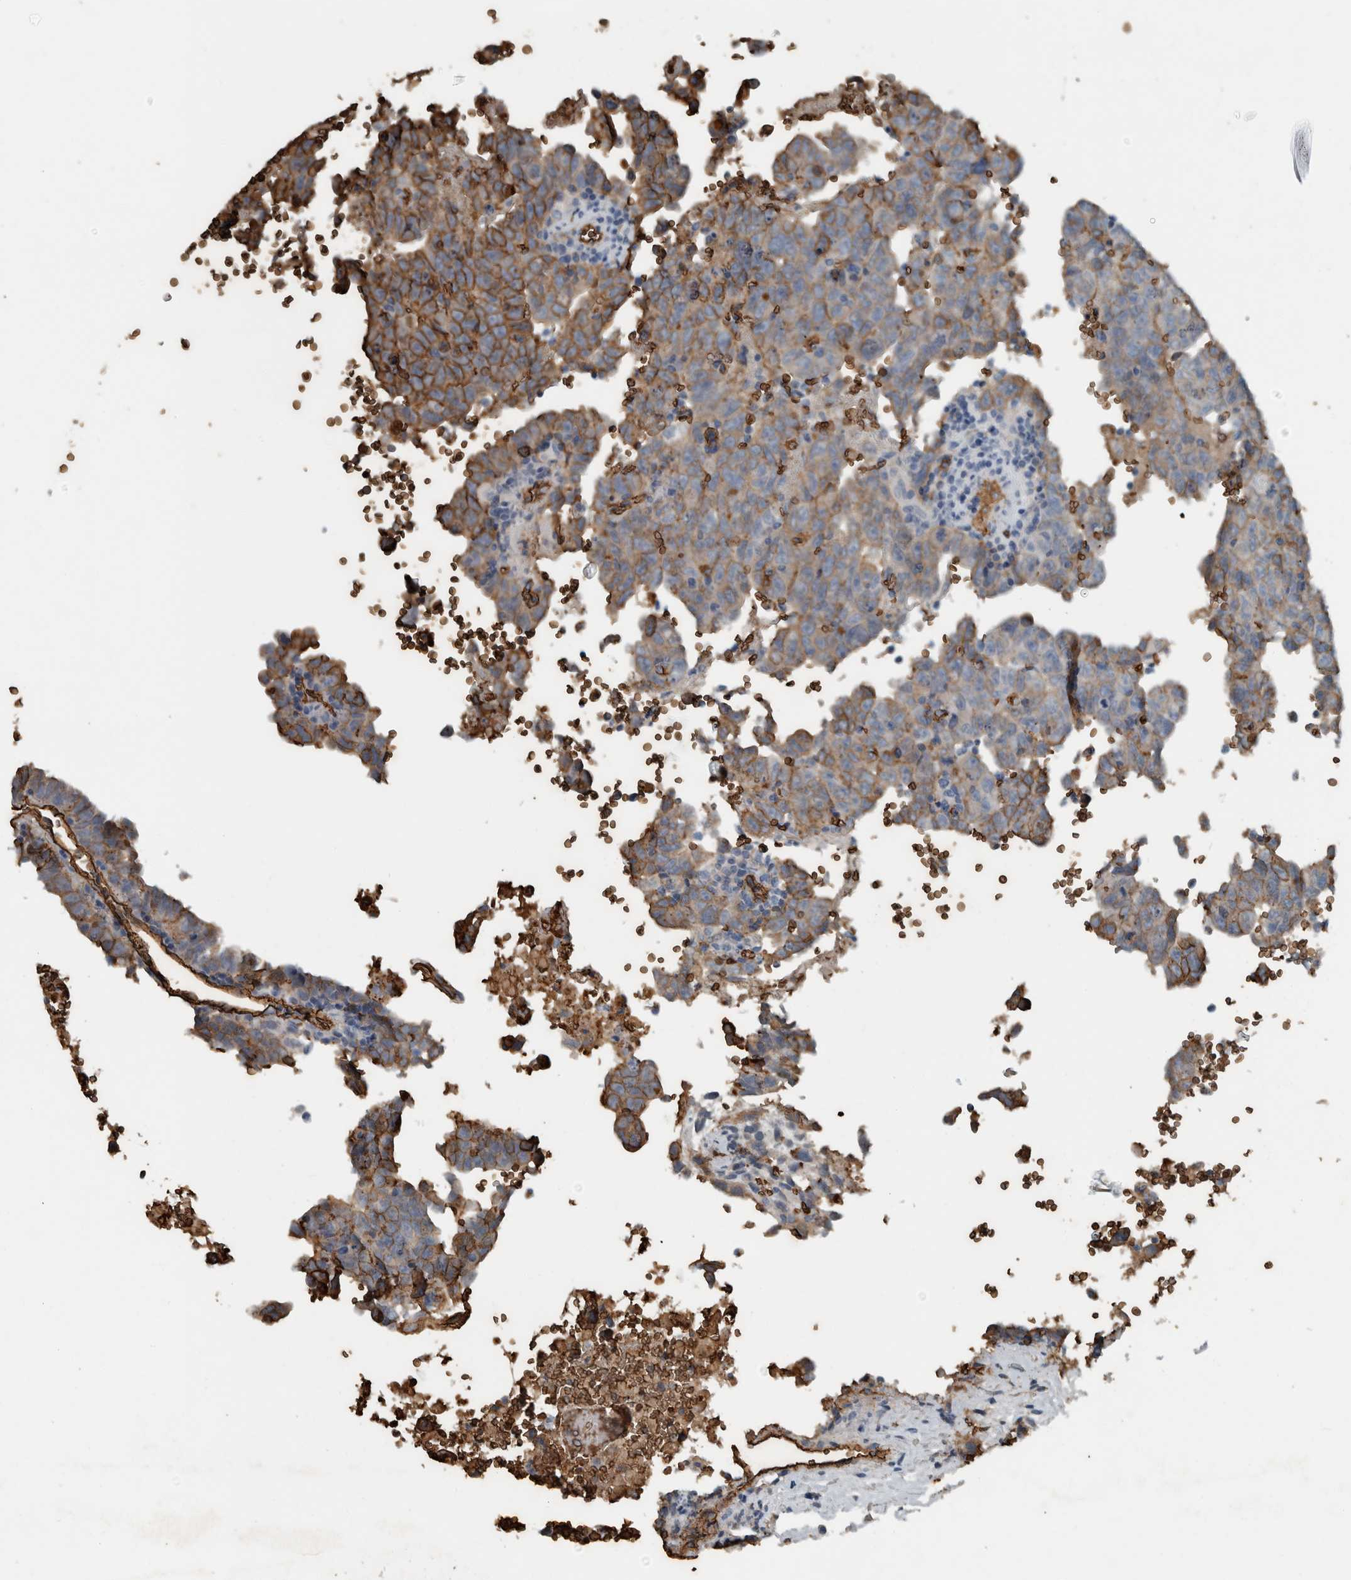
{"staining": {"intensity": "moderate", "quantity": "25%-75%", "location": "cytoplasmic/membranous"}, "tissue": "testis cancer", "cell_type": "Tumor cells", "image_type": "cancer", "snomed": [{"axis": "morphology", "description": "Carcinoma, Embryonal, NOS"}, {"axis": "topography", "description": "Testis"}], "caption": "Human testis embryonal carcinoma stained with a protein marker reveals moderate staining in tumor cells.", "gene": "LBP", "patient": {"sex": "male", "age": 28}}